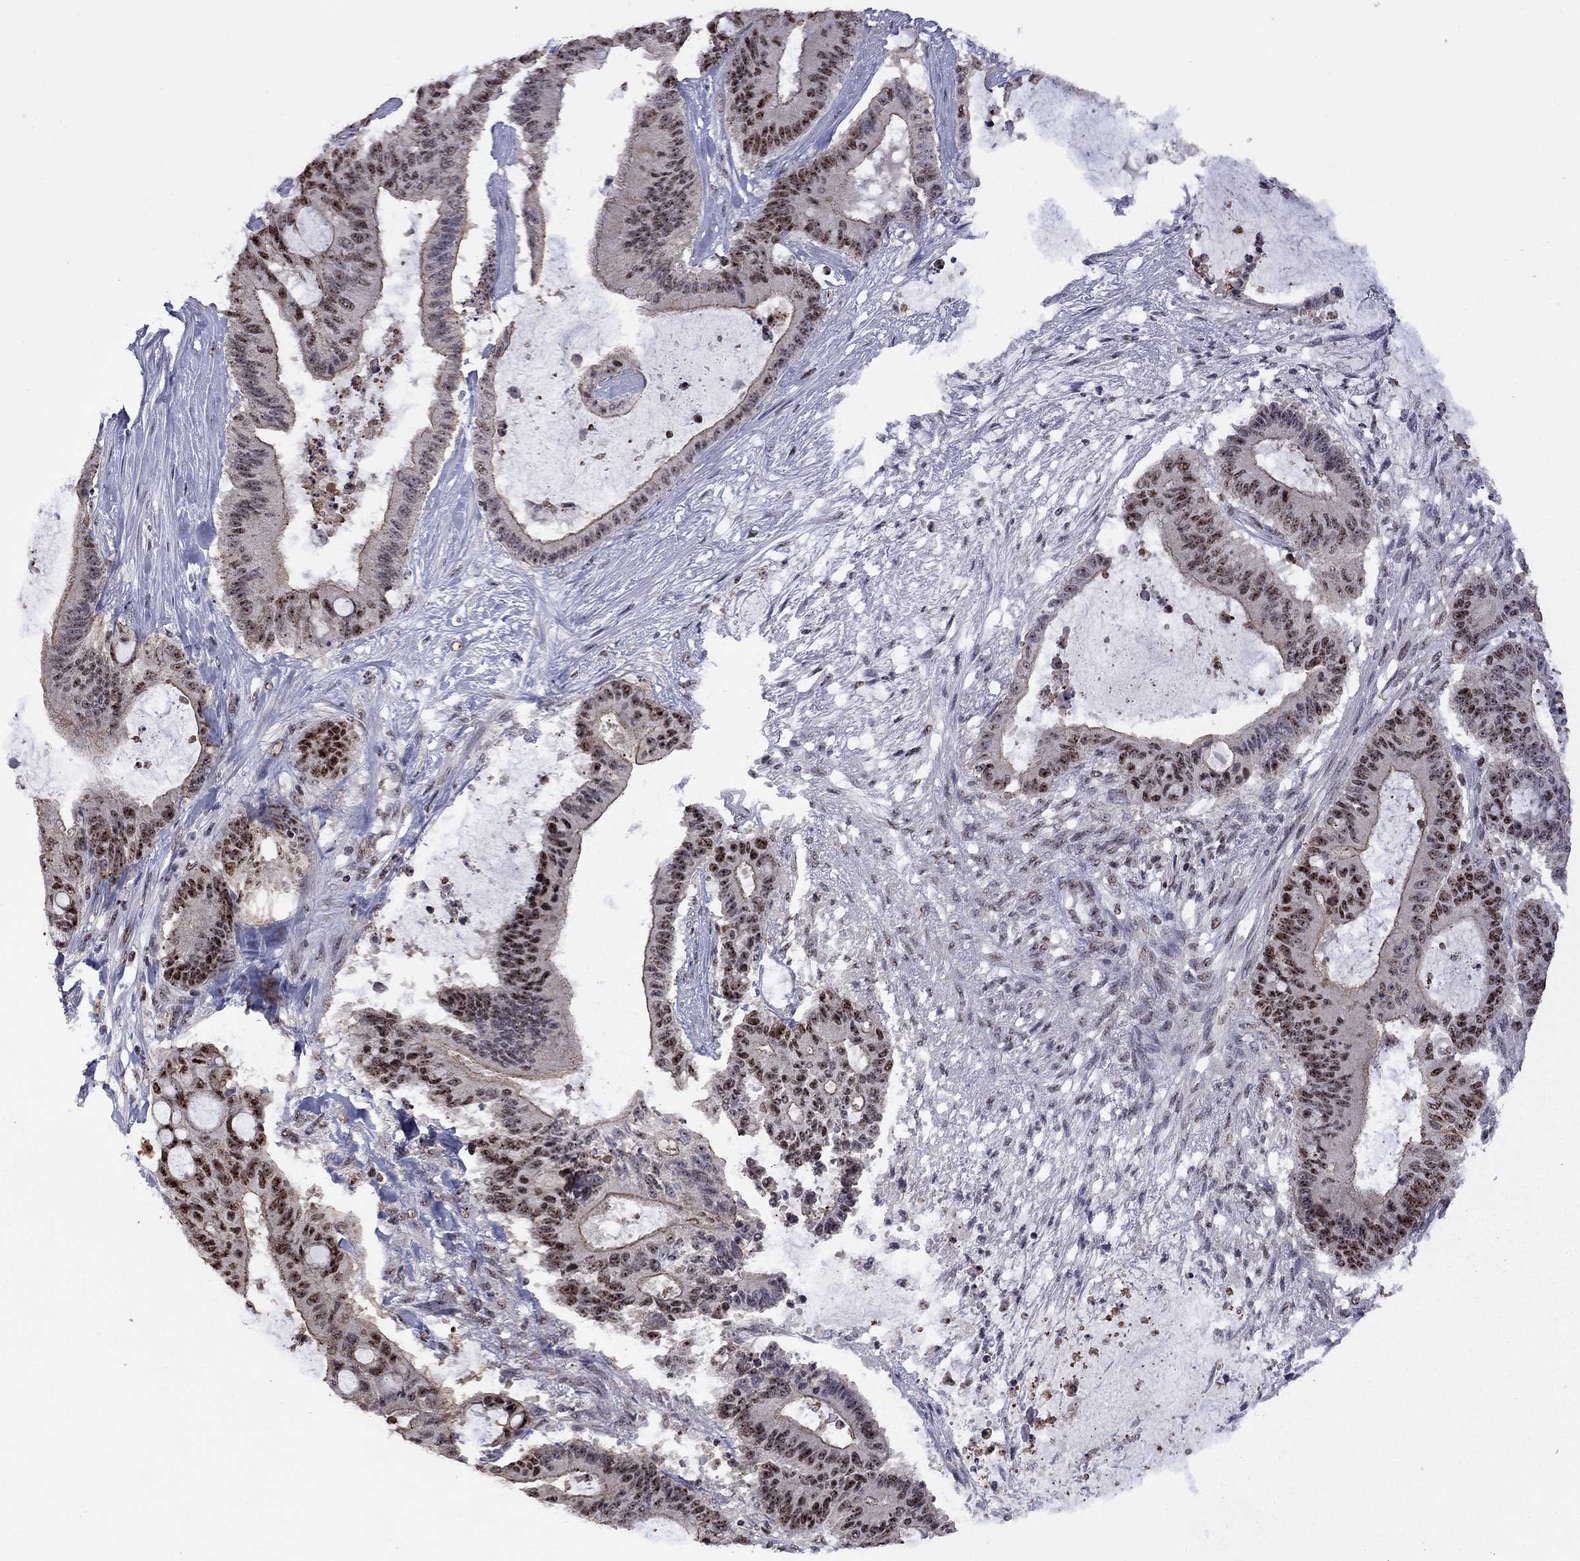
{"staining": {"intensity": "strong", "quantity": "25%-75%", "location": "nuclear"}, "tissue": "liver cancer", "cell_type": "Tumor cells", "image_type": "cancer", "snomed": [{"axis": "morphology", "description": "Normal tissue, NOS"}, {"axis": "morphology", "description": "Cholangiocarcinoma"}, {"axis": "topography", "description": "Liver"}, {"axis": "topography", "description": "Peripheral nerve tissue"}], "caption": "This is a photomicrograph of immunohistochemistry staining of cholangiocarcinoma (liver), which shows strong staining in the nuclear of tumor cells.", "gene": "SPOUT1", "patient": {"sex": "female", "age": 73}}